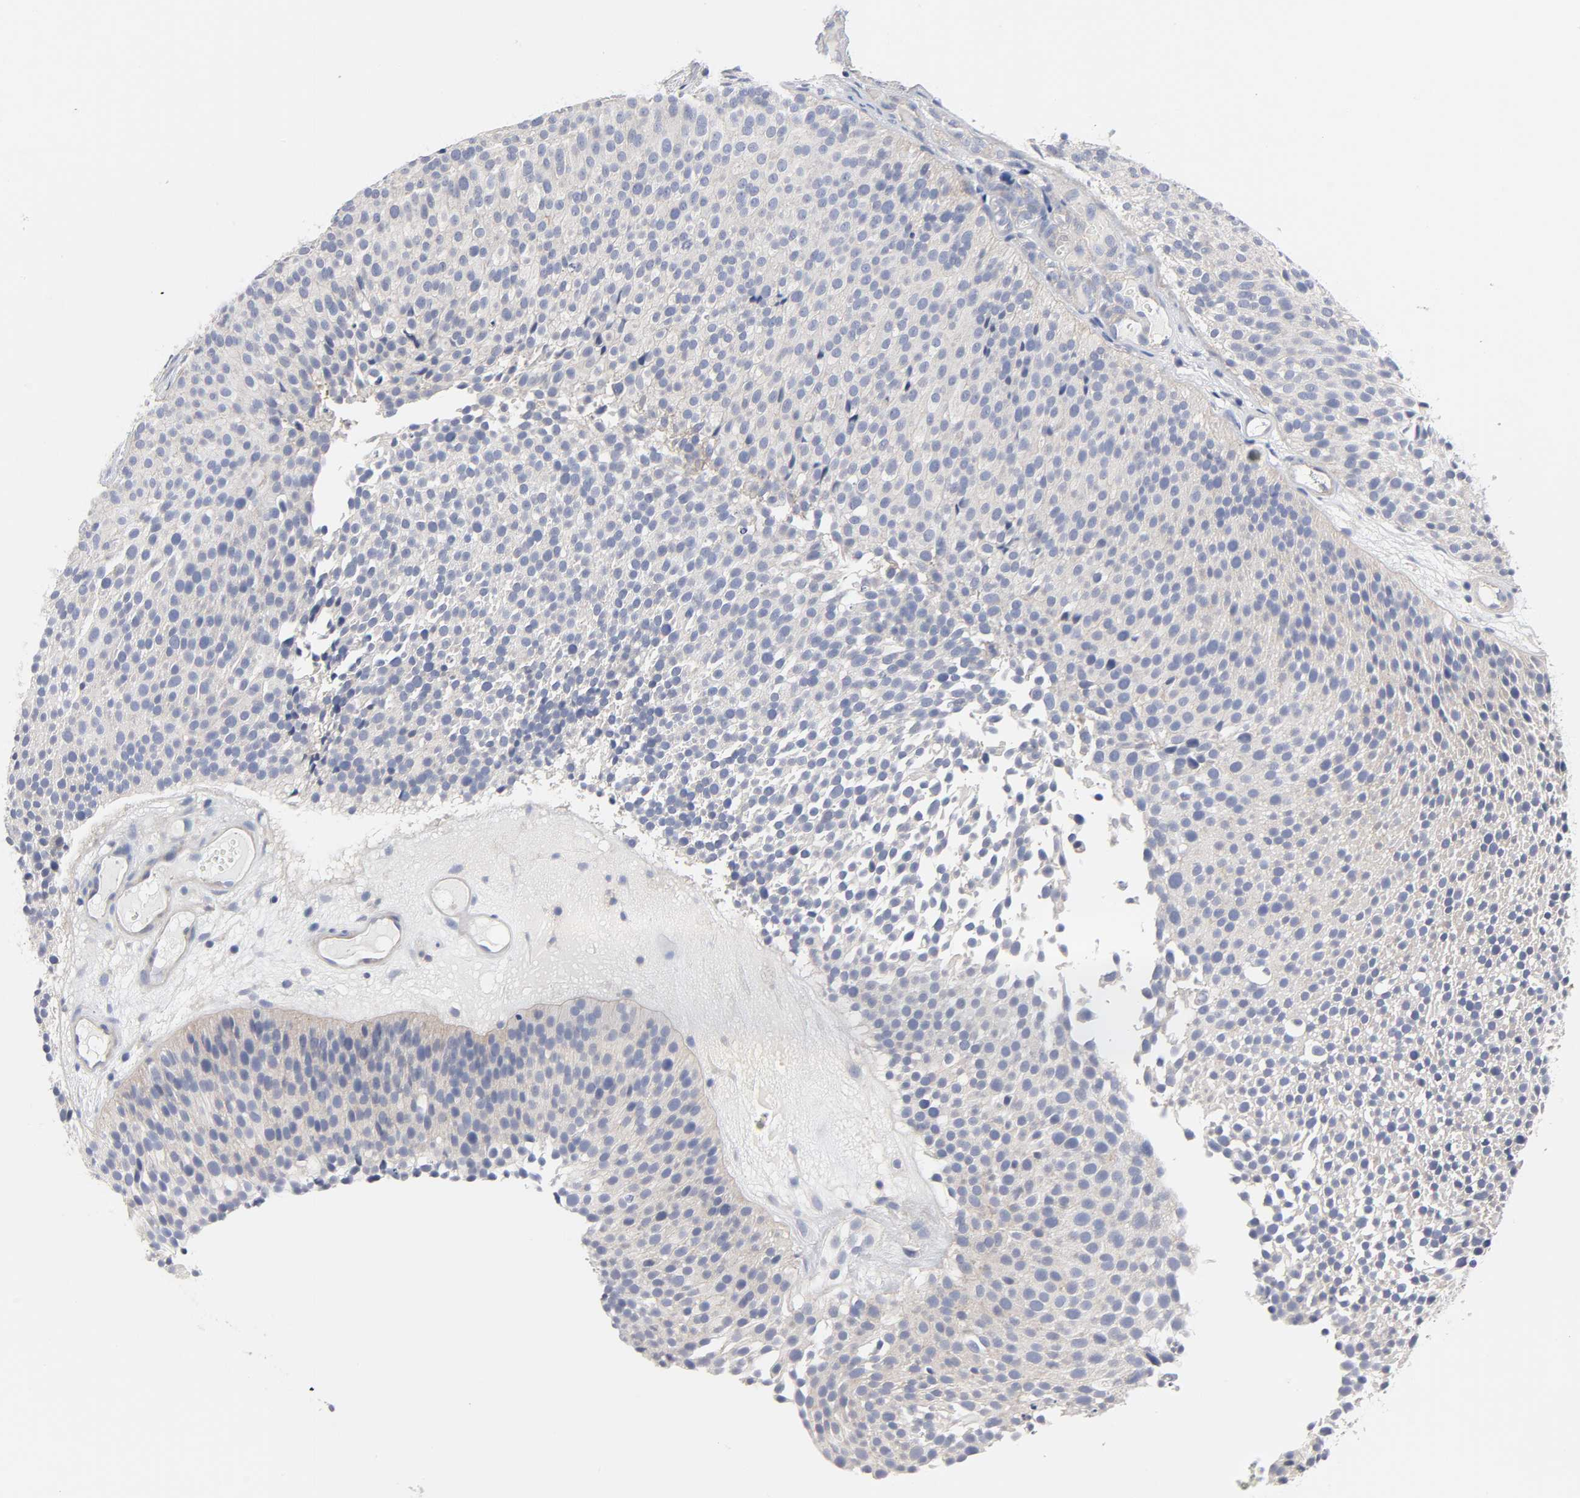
{"staining": {"intensity": "negative", "quantity": "none", "location": "none"}, "tissue": "urothelial cancer", "cell_type": "Tumor cells", "image_type": "cancer", "snomed": [{"axis": "morphology", "description": "Urothelial carcinoma, Low grade"}, {"axis": "topography", "description": "Urinary bladder"}], "caption": "Urothelial cancer was stained to show a protein in brown. There is no significant positivity in tumor cells.", "gene": "ROCK1", "patient": {"sex": "male", "age": 85}}